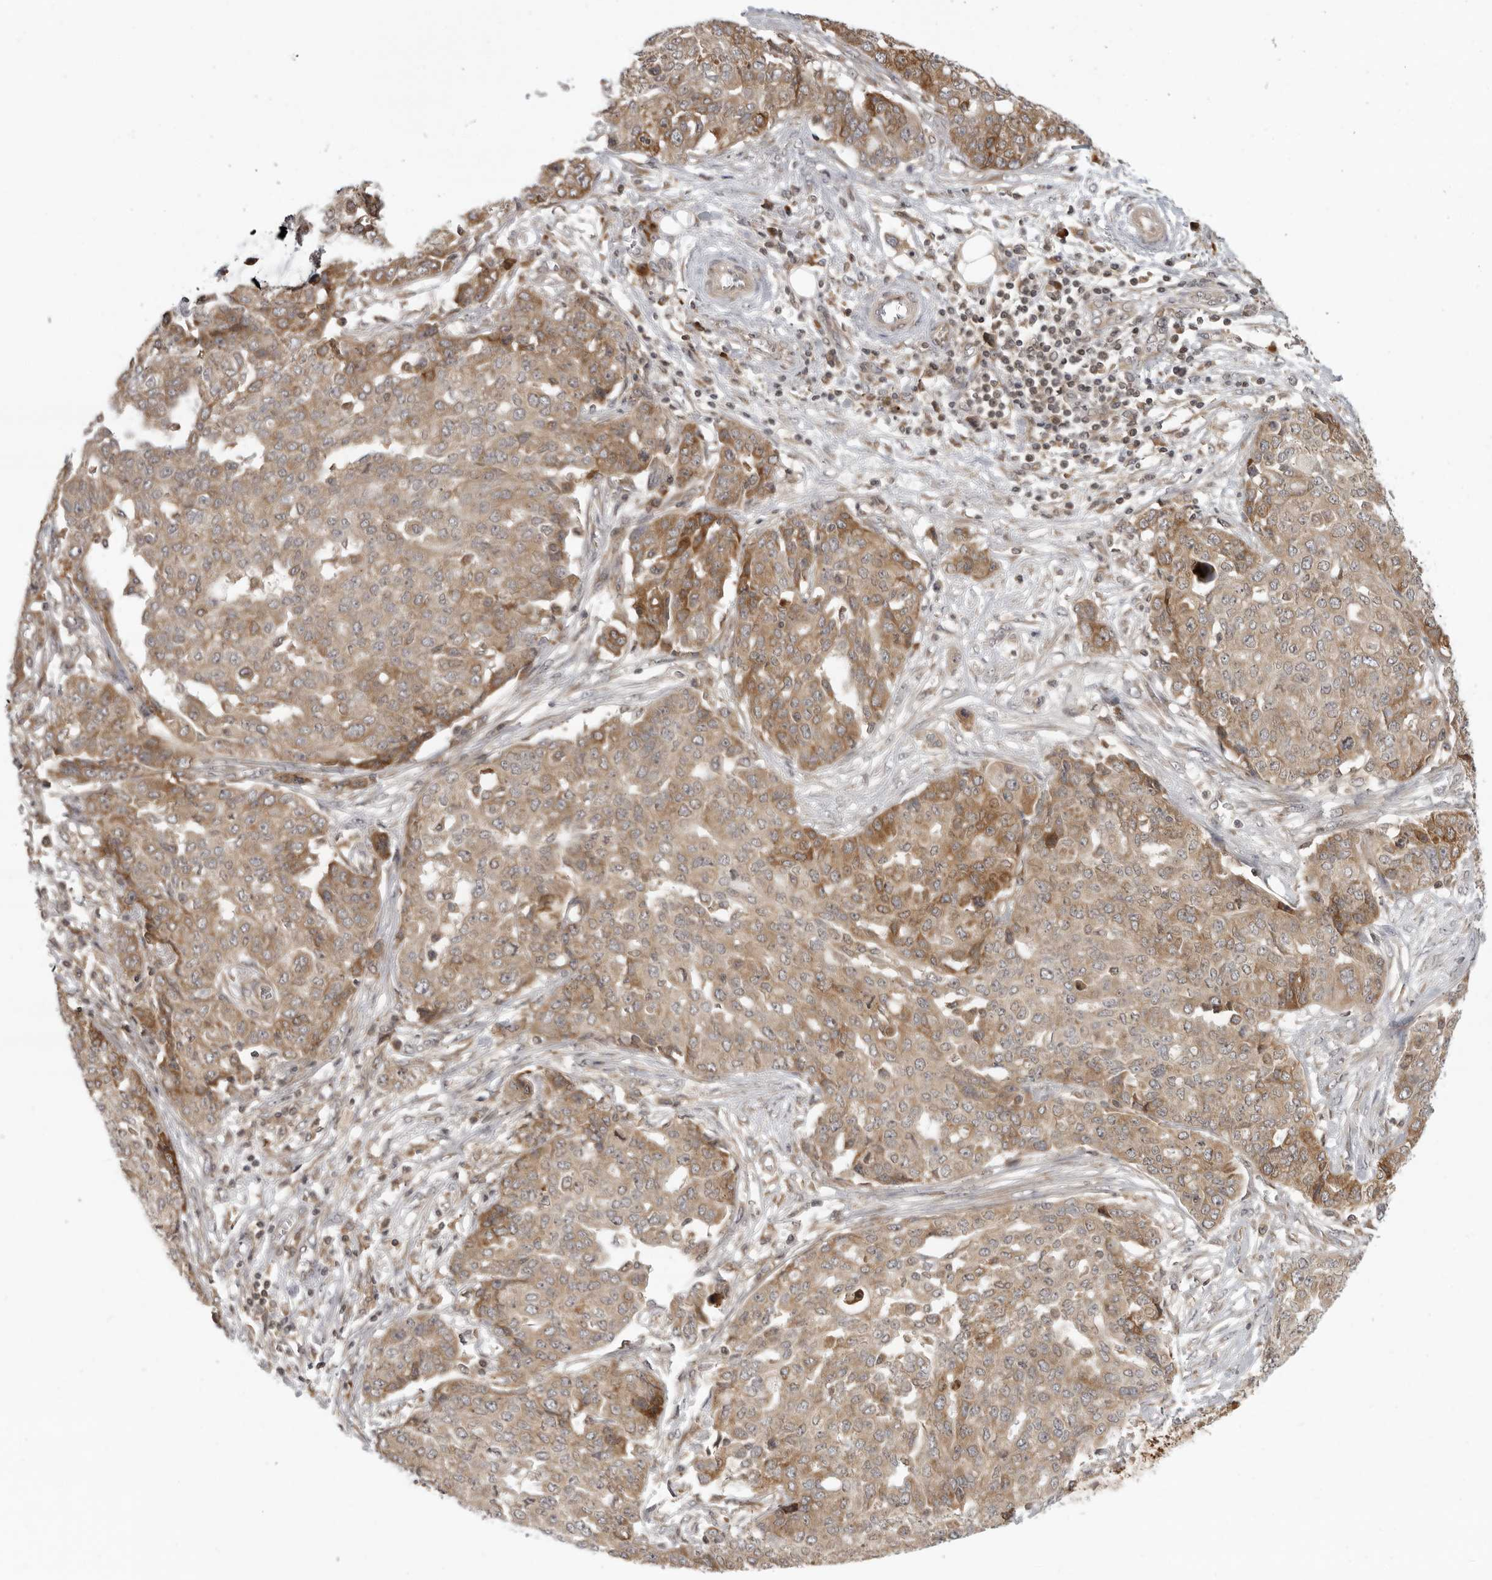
{"staining": {"intensity": "strong", "quantity": "25%-75%", "location": "cytoplasmic/membranous"}, "tissue": "ovarian cancer", "cell_type": "Tumor cells", "image_type": "cancer", "snomed": [{"axis": "morphology", "description": "Cystadenocarcinoma, serous, NOS"}, {"axis": "topography", "description": "Soft tissue"}, {"axis": "topography", "description": "Ovary"}], "caption": "Immunohistochemical staining of human ovarian cancer demonstrates strong cytoplasmic/membranous protein positivity in approximately 25%-75% of tumor cells.", "gene": "PRRC2A", "patient": {"sex": "female", "age": 57}}